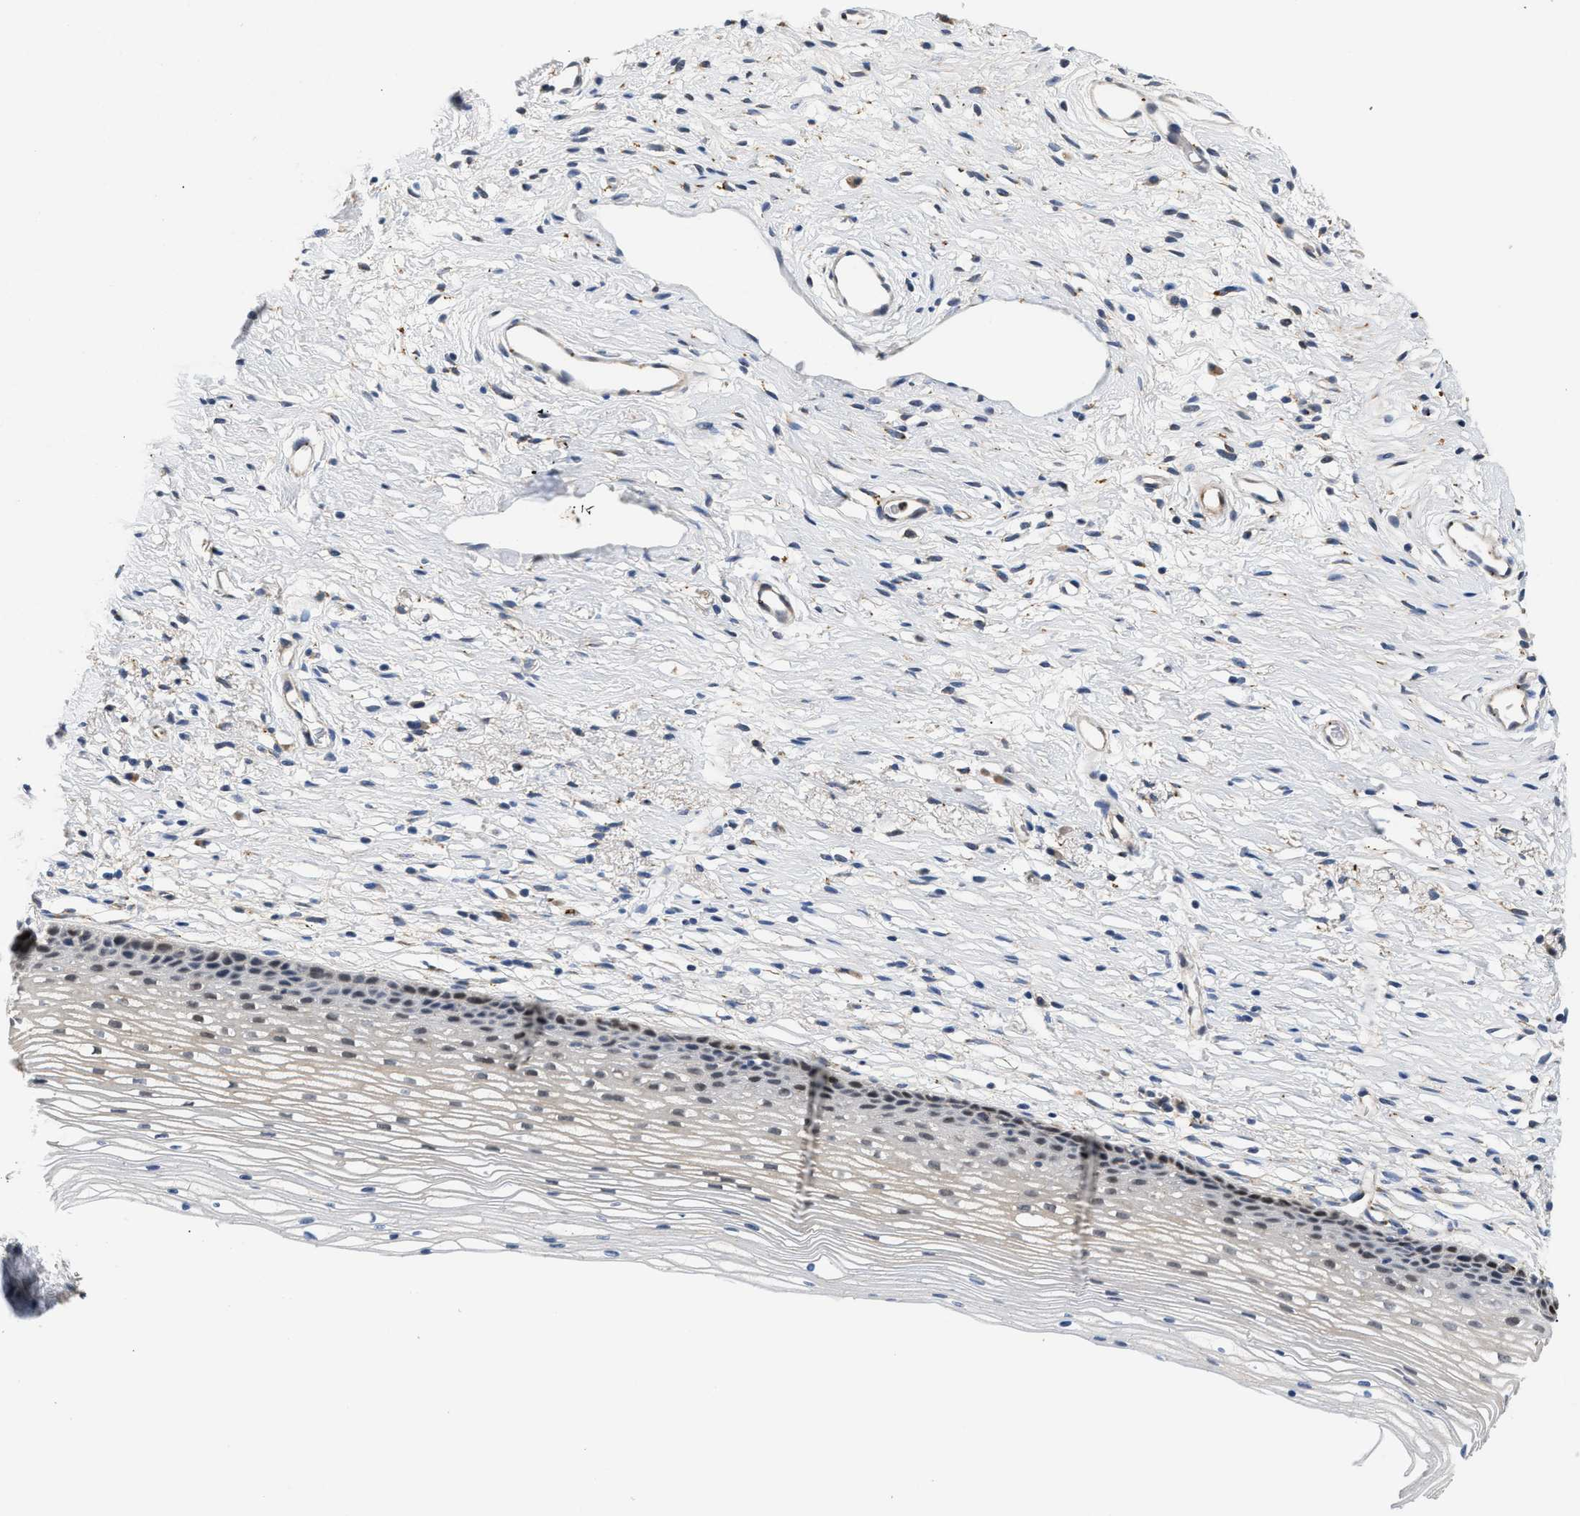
{"staining": {"intensity": "weak", "quantity": "<25%", "location": "cytoplasmic/membranous"}, "tissue": "cervix", "cell_type": "Glandular cells", "image_type": "normal", "snomed": [{"axis": "morphology", "description": "Normal tissue, NOS"}, {"axis": "topography", "description": "Cervix"}], "caption": "Human cervix stained for a protein using immunohistochemistry (IHC) shows no expression in glandular cells.", "gene": "PPM1L", "patient": {"sex": "female", "age": 77}}